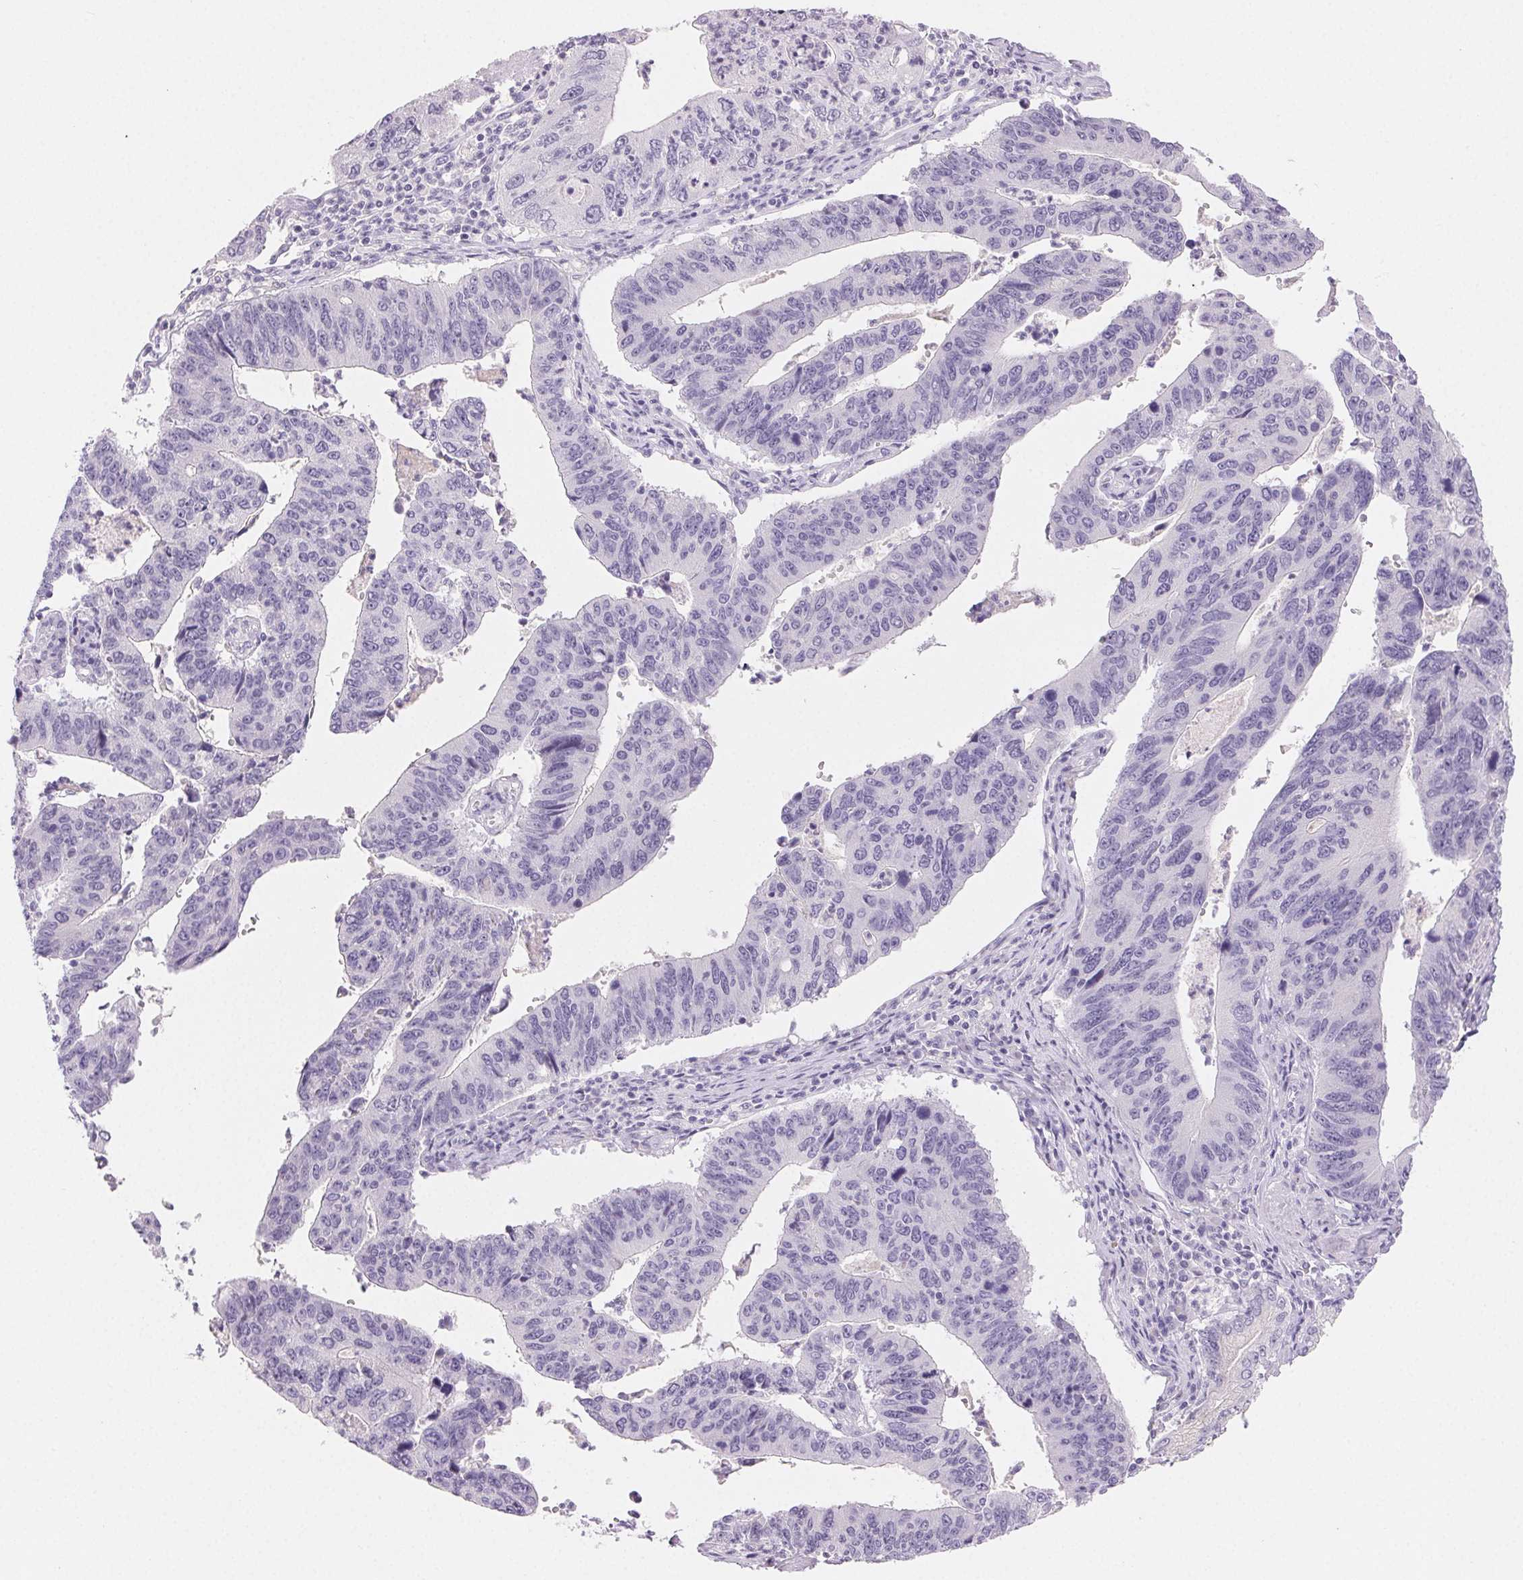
{"staining": {"intensity": "negative", "quantity": "none", "location": "none"}, "tissue": "stomach cancer", "cell_type": "Tumor cells", "image_type": "cancer", "snomed": [{"axis": "morphology", "description": "Adenocarcinoma, NOS"}, {"axis": "topography", "description": "Stomach"}], "caption": "DAB (3,3'-diaminobenzidine) immunohistochemical staining of human adenocarcinoma (stomach) demonstrates no significant expression in tumor cells.", "gene": "BPIFB2", "patient": {"sex": "male", "age": 59}}